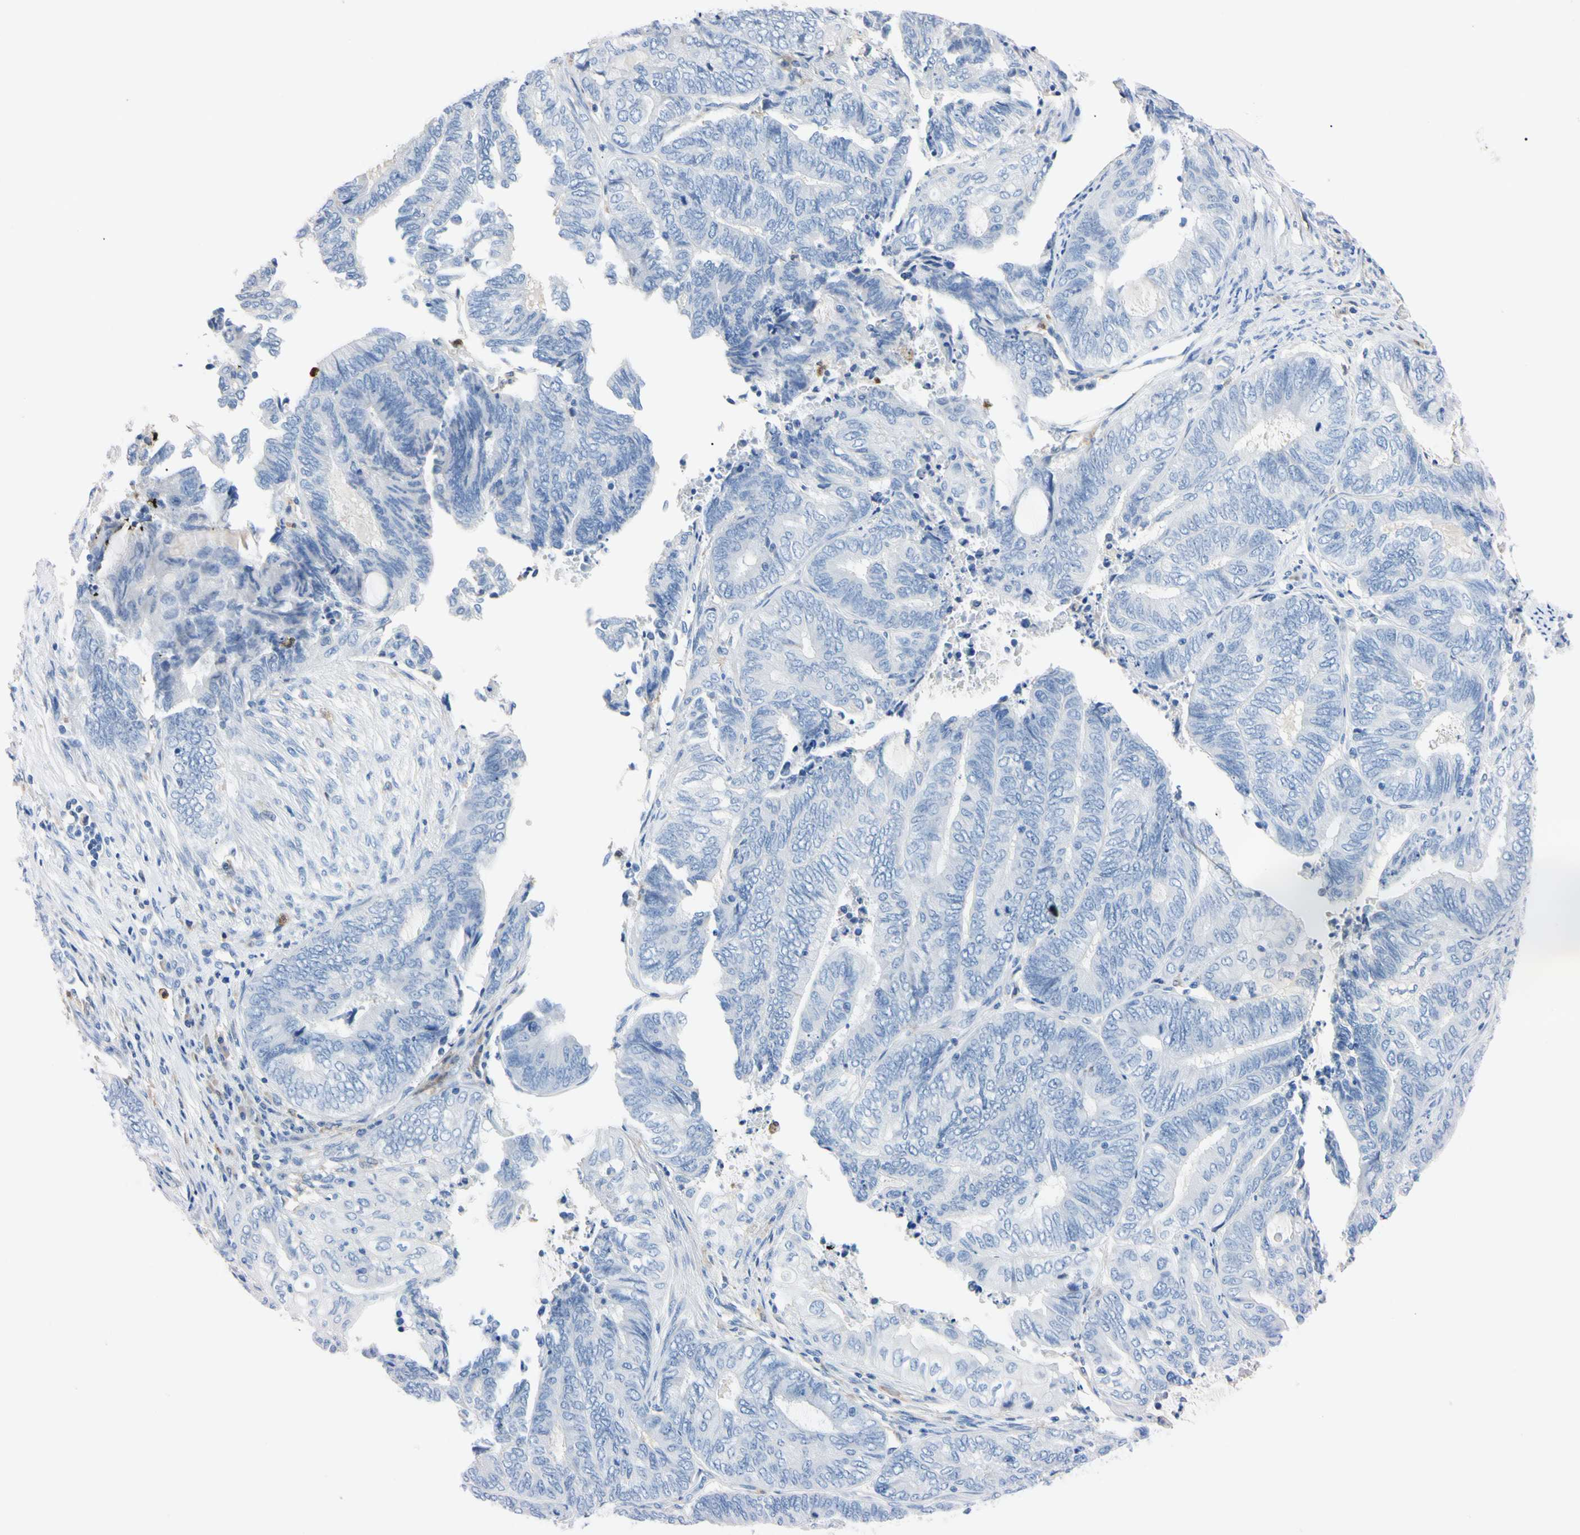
{"staining": {"intensity": "negative", "quantity": "none", "location": "none"}, "tissue": "endometrial cancer", "cell_type": "Tumor cells", "image_type": "cancer", "snomed": [{"axis": "morphology", "description": "Adenocarcinoma, NOS"}, {"axis": "topography", "description": "Uterus"}, {"axis": "topography", "description": "Endometrium"}], "caption": "The immunohistochemistry (IHC) photomicrograph has no significant staining in tumor cells of adenocarcinoma (endometrial) tissue.", "gene": "NCF4", "patient": {"sex": "female", "age": 70}}